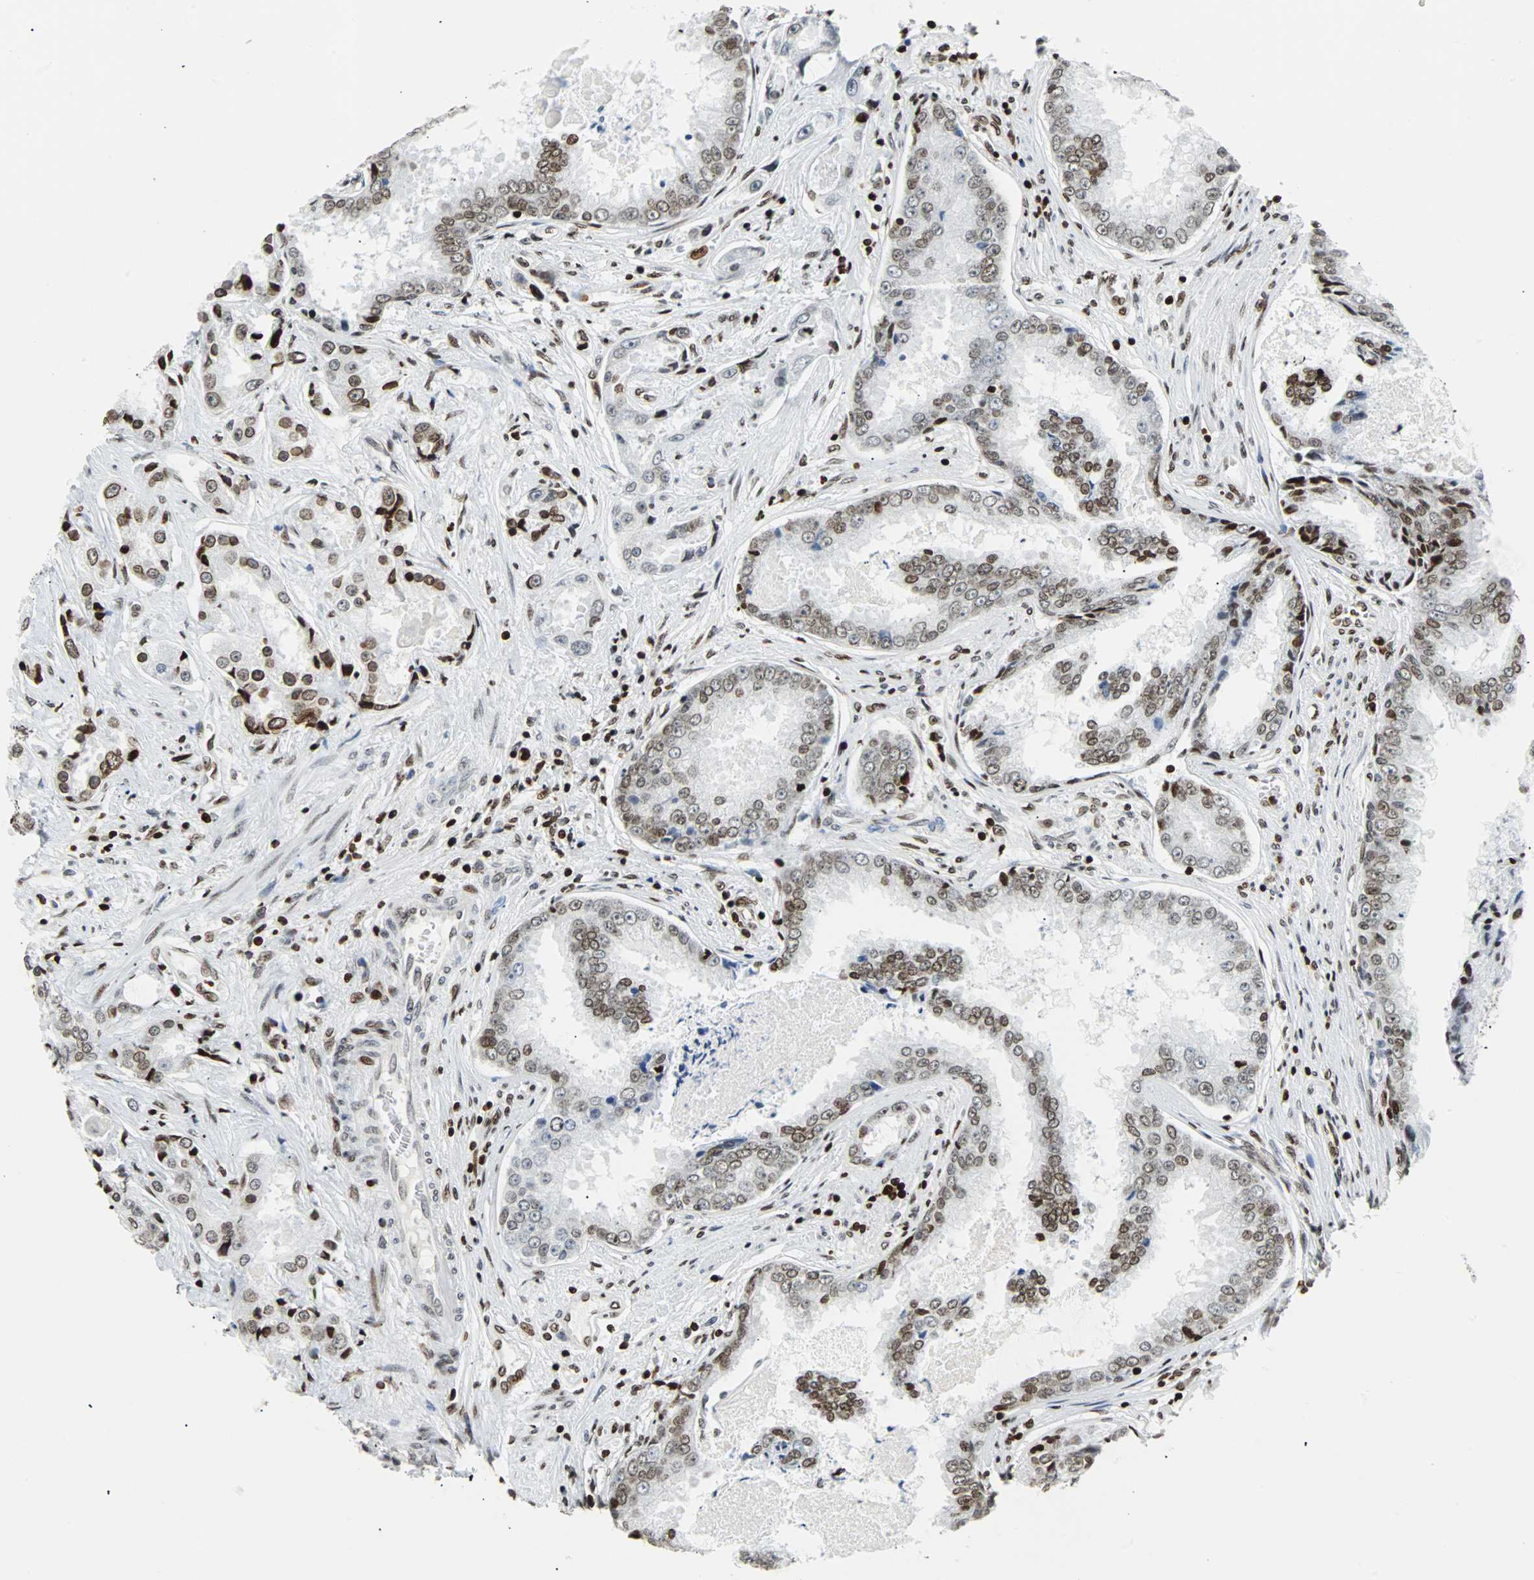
{"staining": {"intensity": "moderate", "quantity": "25%-75%", "location": "nuclear"}, "tissue": "prostate cancer", "cell_type": "Tumor cells", "image_type": "cancer", "snomed": [{"axis": "morphology", "description": "Adenocarcinoma, High grade"}, {"axis": "topography", "description": "Prostate"}], "caption": "Prostate cancer stained with immunohistochemistry (IHC) demonstrates moderate nuclear staining in approximately 25%-75% of tumor cells. The staining was performed using DAB, with brown indicating positive protein expression. Nuclei are stained blue with hematoxylin.", "gene": "ZNF131", "patient": {"sex": "male", "age": 73}}